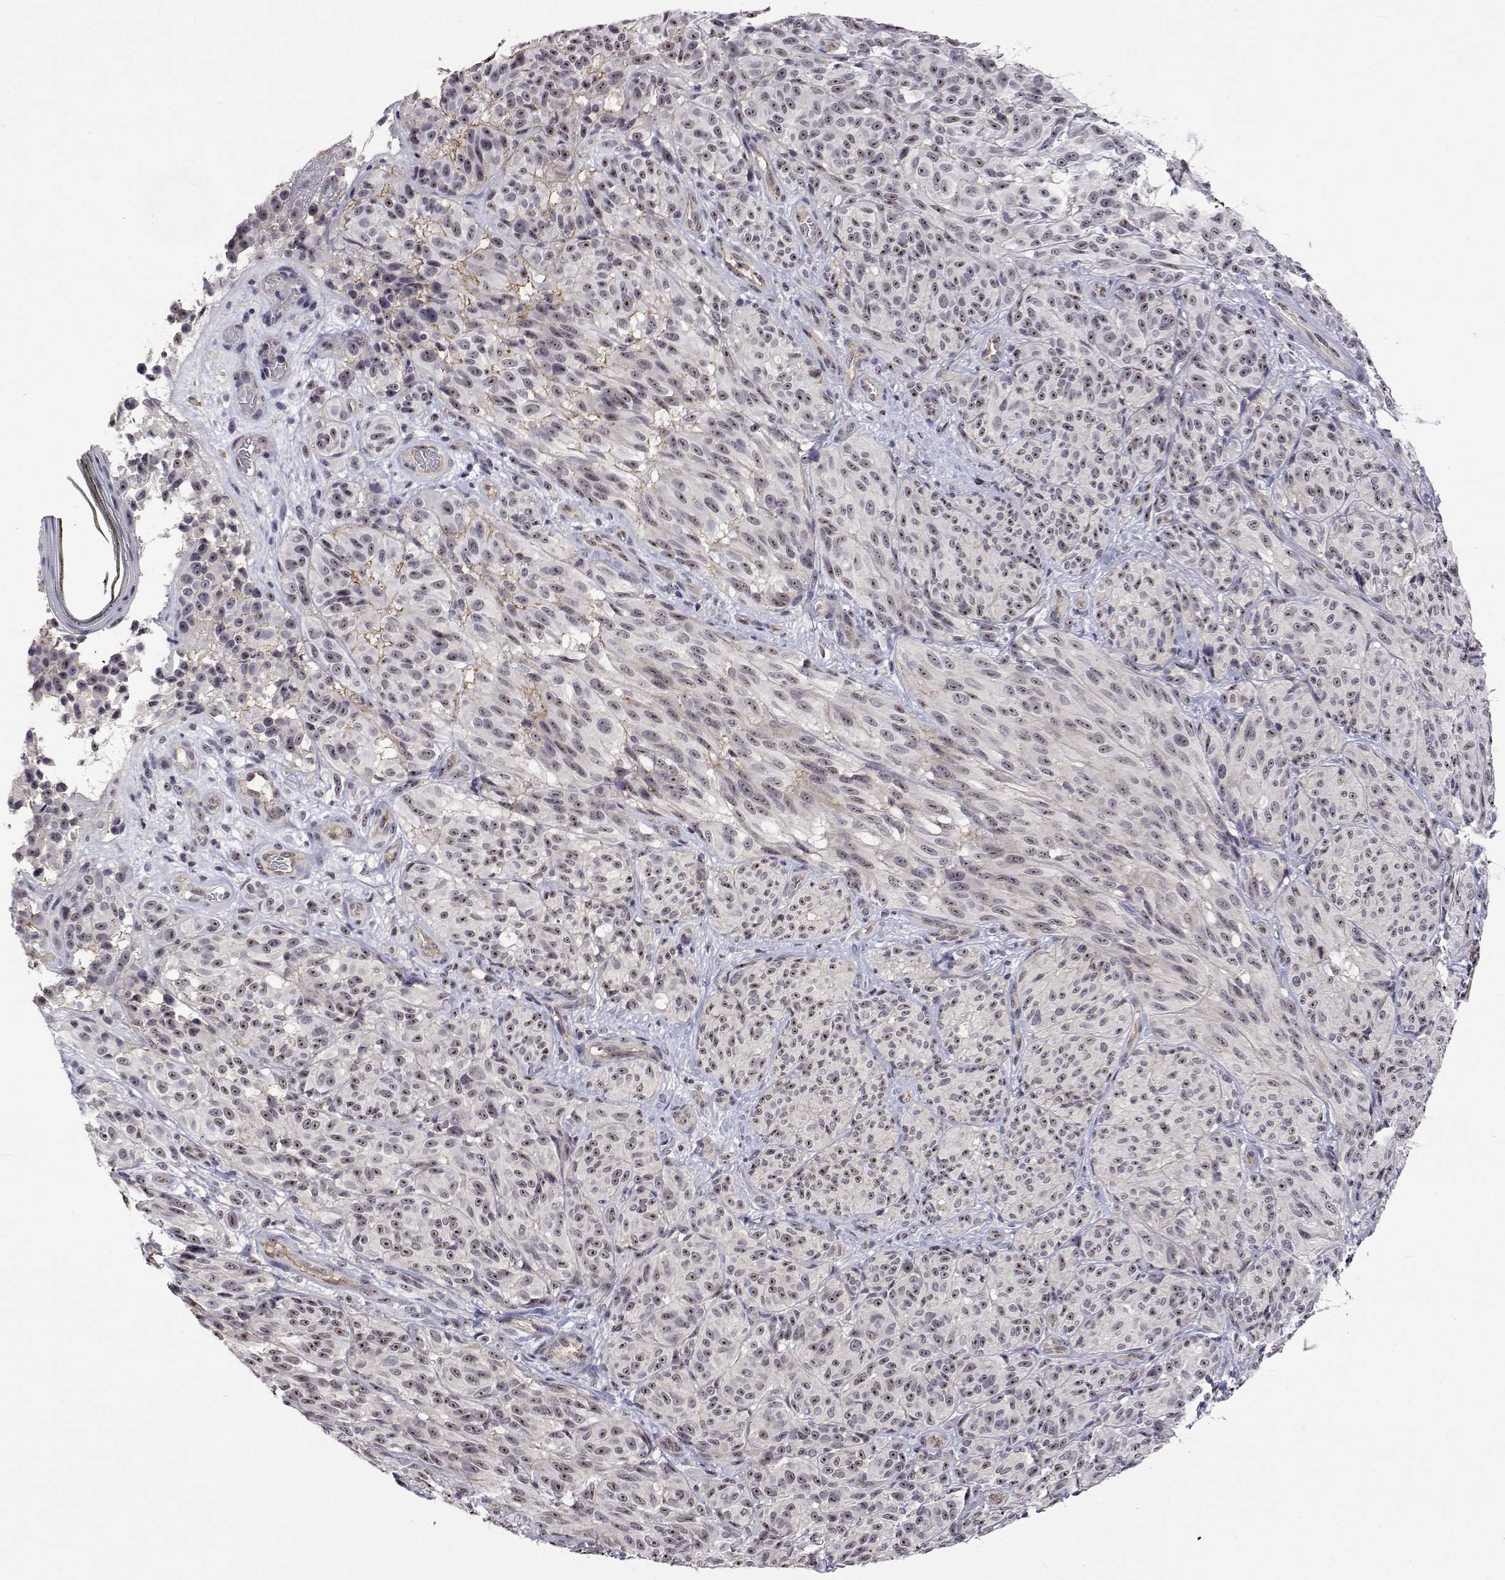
{"staining": {"intensity": "weak", "quantity": "25%-75%", "location": "nuclear"}, "tissue": "melanoma", "cell_type": "Tumor cells", "image_type": "cancer", "snomed": [{"axis": "morphology", "description": "Malignant melanoma, NOS"}, {"axis": "topography", "description": "Skin"}], "caption": "IHC (DAB (3,3'-diaminobenzidine)) staining of malignant melanoma displays weak nuclear protein positivity in approximately 25%-75% of tumor cells.", "gene": "NHP2", "patient": {"sex": "female", "age": 85}}